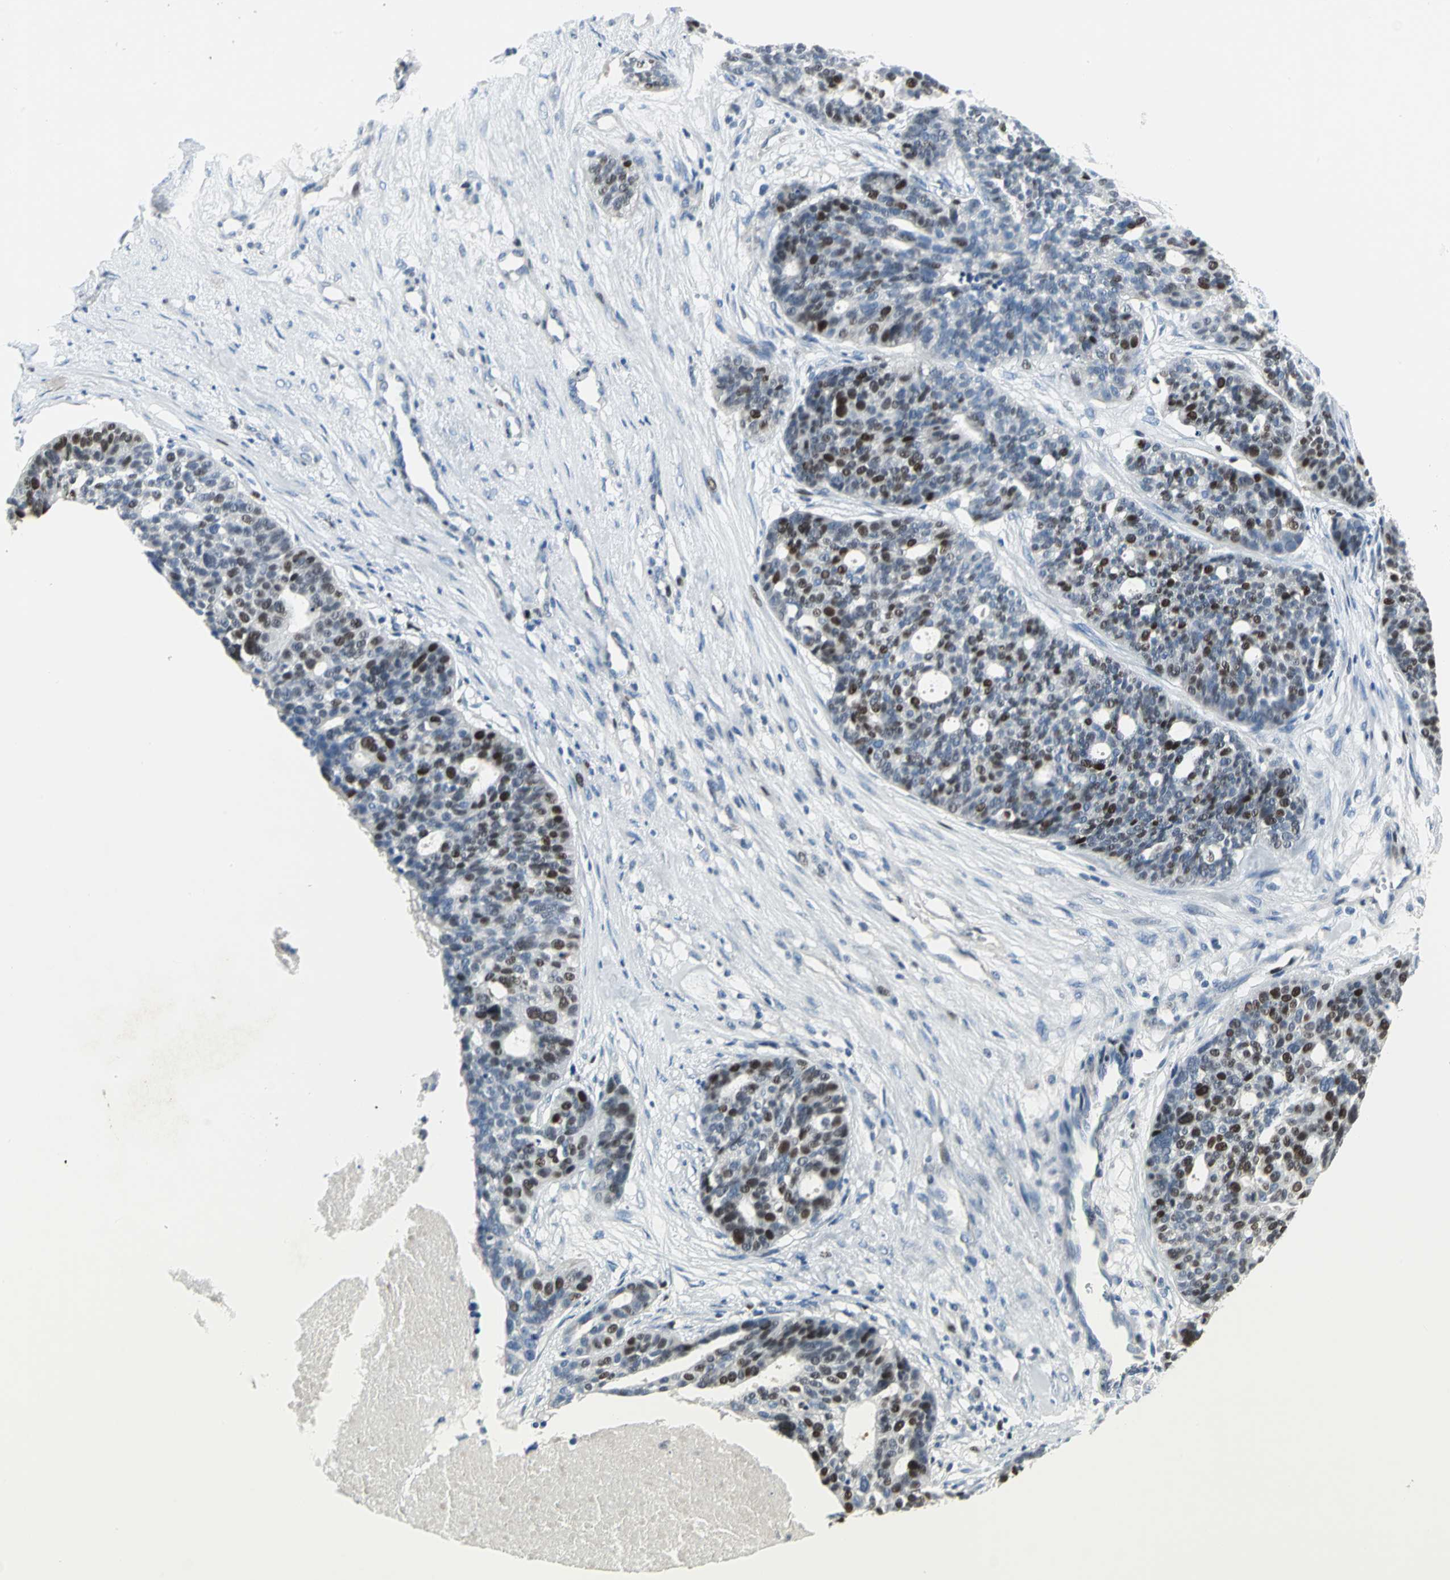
{"staining": {"intensity": "strong", "quantity": "25%-75%", "location": "nuclear"}, "tissue": "ovarian cancer", "cell_type": "Tumor cells", "image_type": "cancer", "snomed": [{"axis": "morphology", "description": "Cystadenocarcinoma, serous, NOS"}, {"axis": "topography", "description": "Ovary"}], "caption": "This histopathology image reveals ovarian serous cystadenocarcinoma stained with immunohistochemistry (IHC) to label a protein in brown. The nuclear of tumor cells show strong positivity for the protein. Nuclei are counter-stained blue.", "gene": "MCM4", "patient": {"sex": "female", "age": 59}}